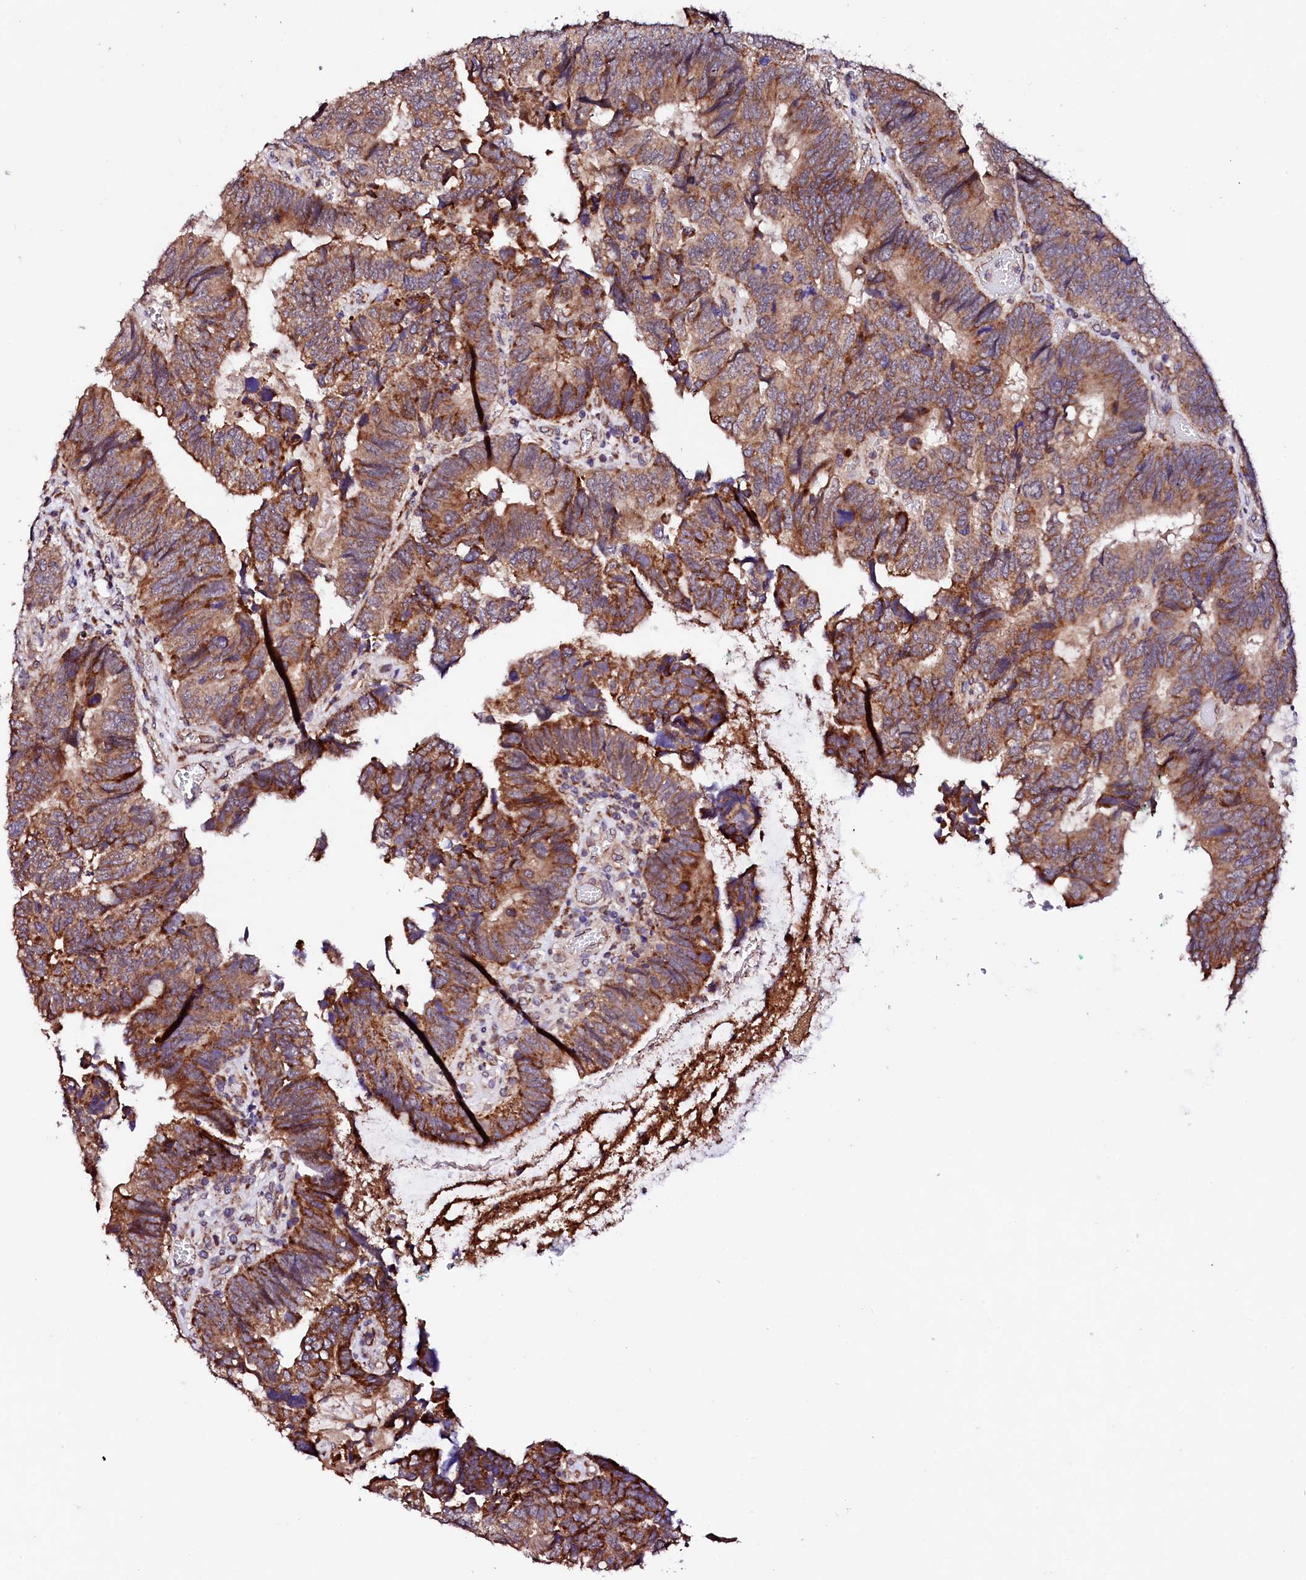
{"staining": {"intensity": "strong", "quantity": ">75%", "location": "cytoplasmic/membranous"}, "tissue": "colorectal cancer", "cell_type": "Tumor cells", "image_type": "cancer", "snomed": [{"axis": "morphology", "description": "Adenocarcinoma, NOS"}, {"axis": "topography", "description": "Colon"}], "caption": "Human colorectal adenocarcinoma stained for a protein (brown) displays strong cytoplasmic/membranous positive positivity in approximately >75% of tumor cells.", "gene": "UBE3C", "patient": {"sex": "female", "age": 67}}